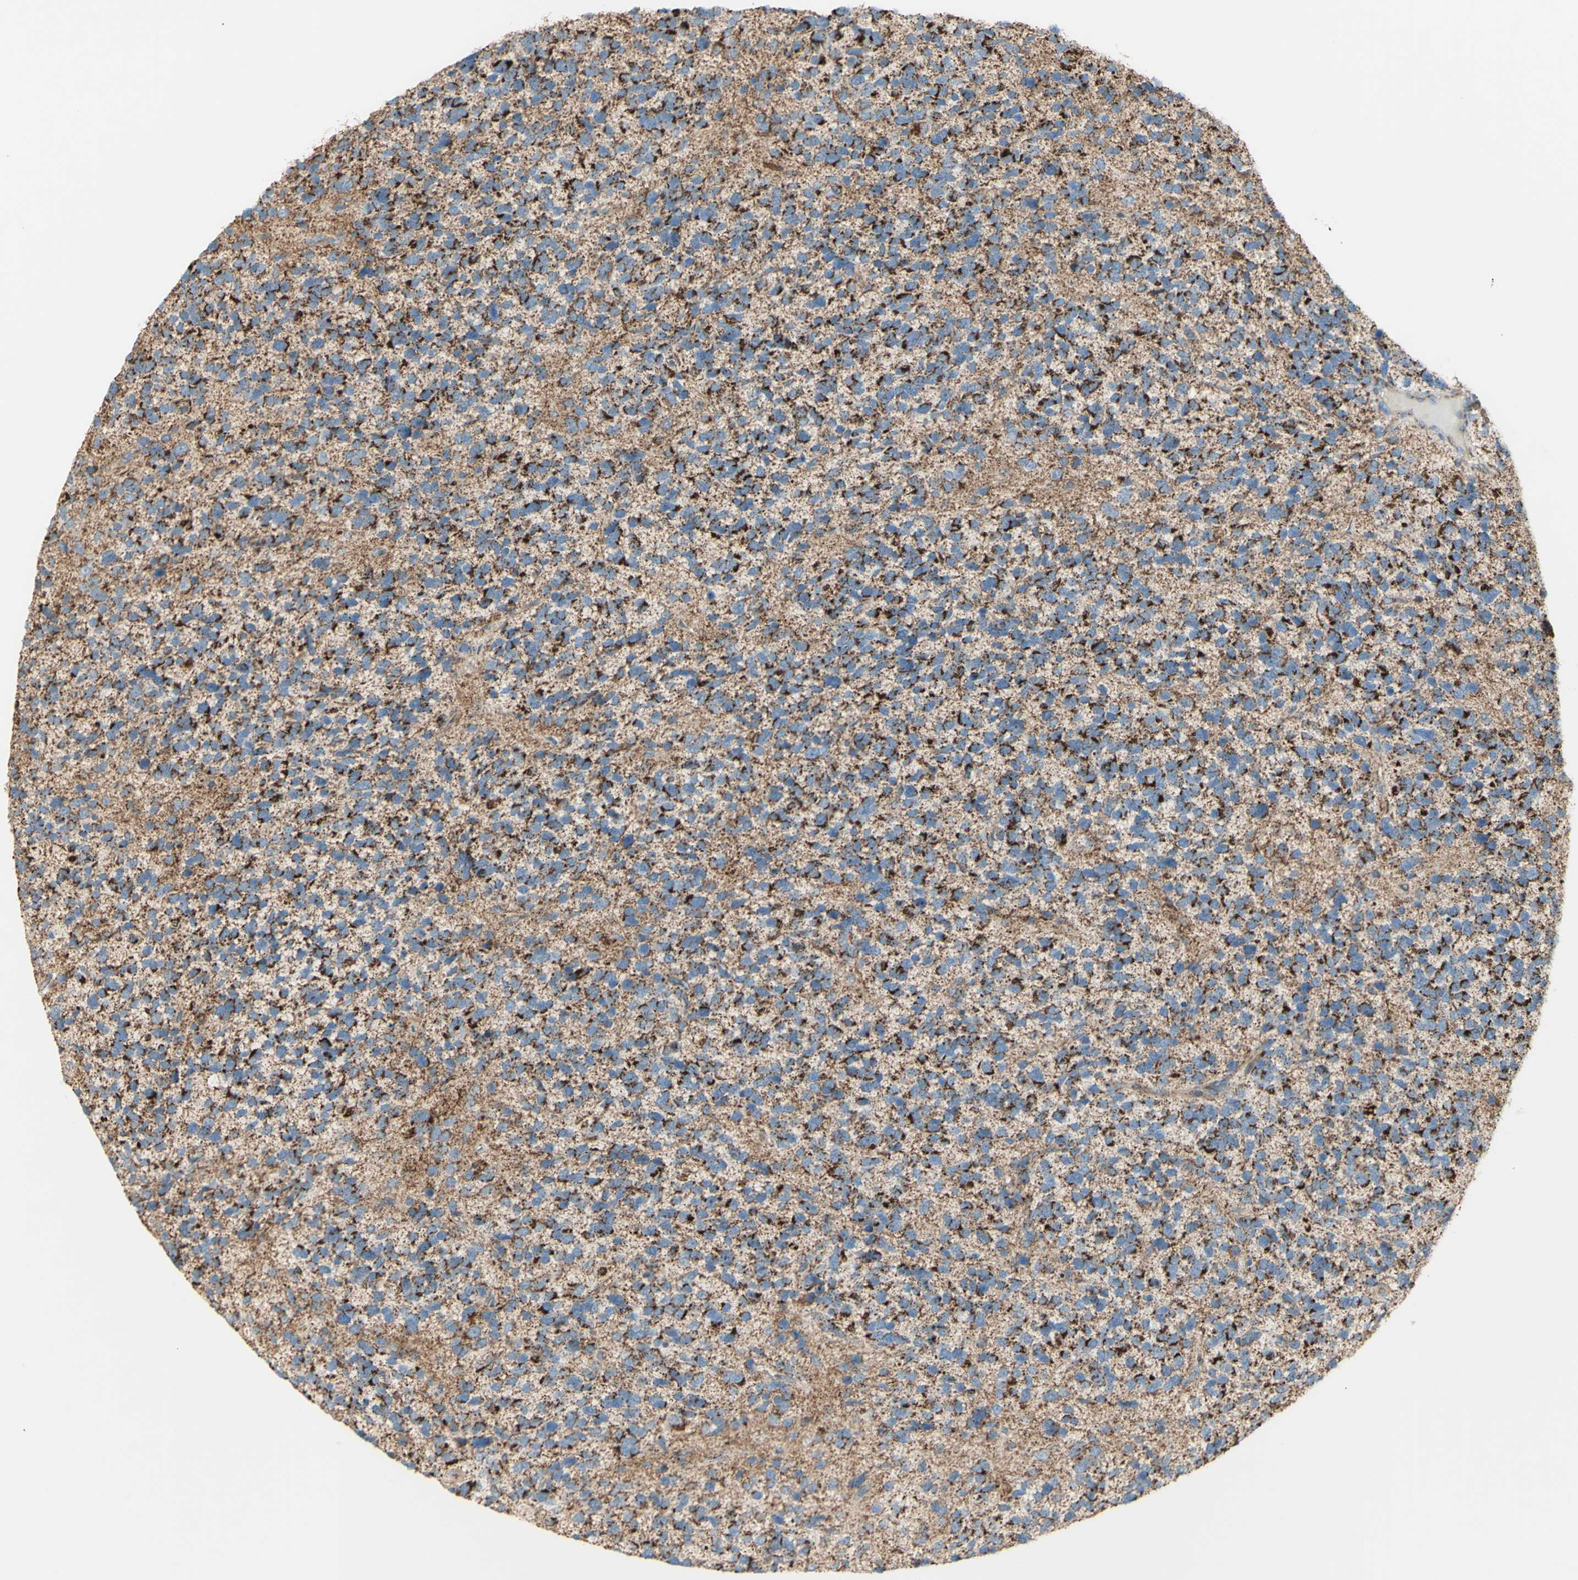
{"staining": {"intensity": "strong", "quantity": ">75%", "location": "cytoplasmic/membranous"}, "tissue": "glioma", "cell_type": "Tumor cells", "image_type": "cancer", "snomed": [{"axis": "morphology", "description": "Glioma, malignant, High grade"}, {"axis": "topography", "description": "Brain"}], "caption": "Glioma tissue demonstrates strong cytoplasmic/membranous positivity in about >75% of tumor cells, visualized by immunohistochemistry.", "gene": "LETM1", "patient": {"sex": "female", "age": 58}}